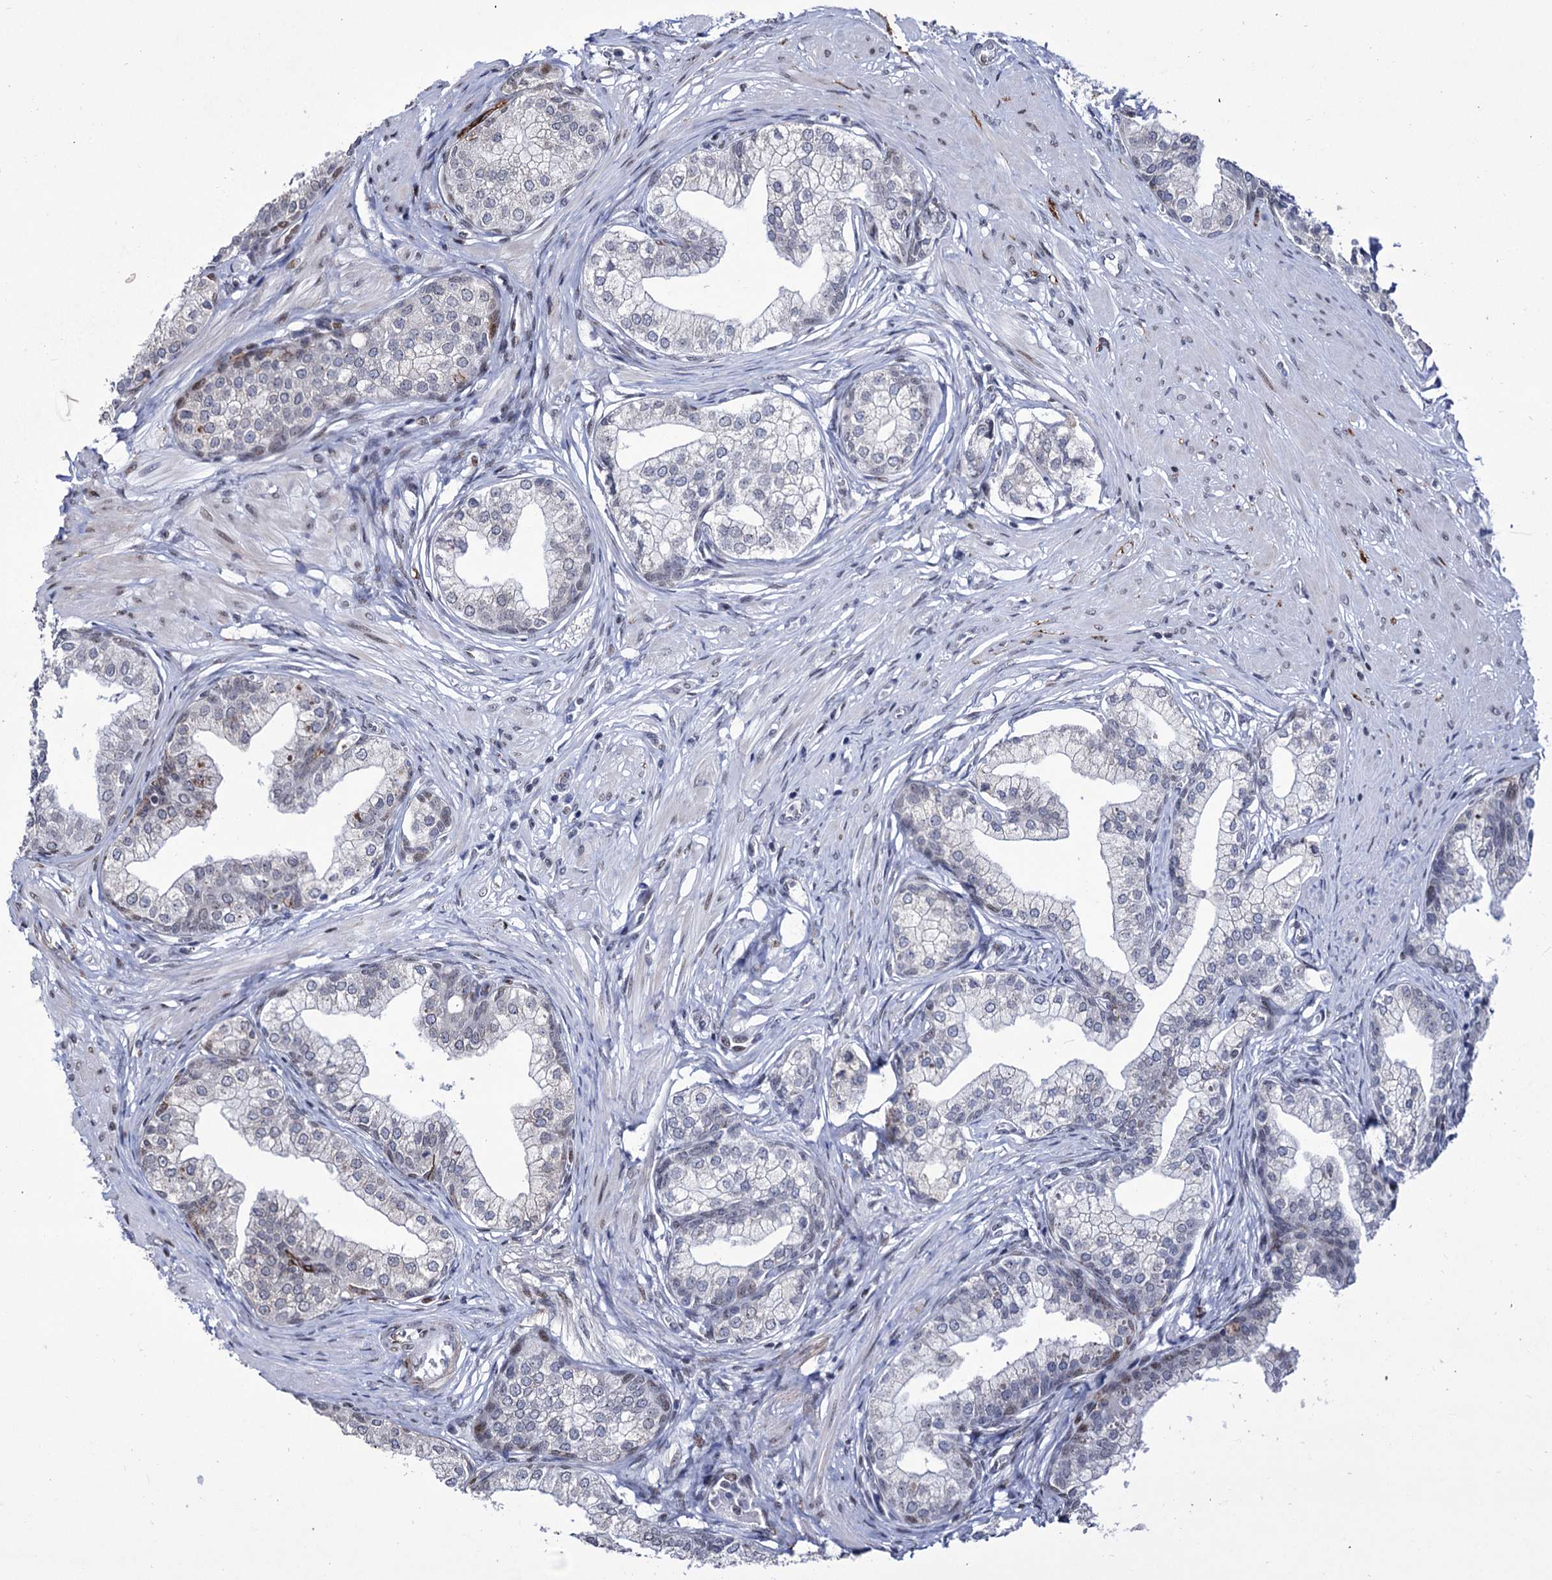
{"staining": {"intensity": "moderate", "quantity": "<25%", "location": "cytoplasmic/membranous"}, "tissue": "prostate", "cell_type": "Glandular cells", "image_type": "normal", "snomed": [{"axis": "morphology", "description": "Normal tissue, NOS"}, {"axis": "topography", "description": "Prostate"}], "caption": "This is a histology image of IHC staining of normal prostate, which shows moderate staining in the cytoplasmic/membranous of glandular cells.", "gene": "ZC3H12C", "patient": {"sex": "male", "age": 60}}